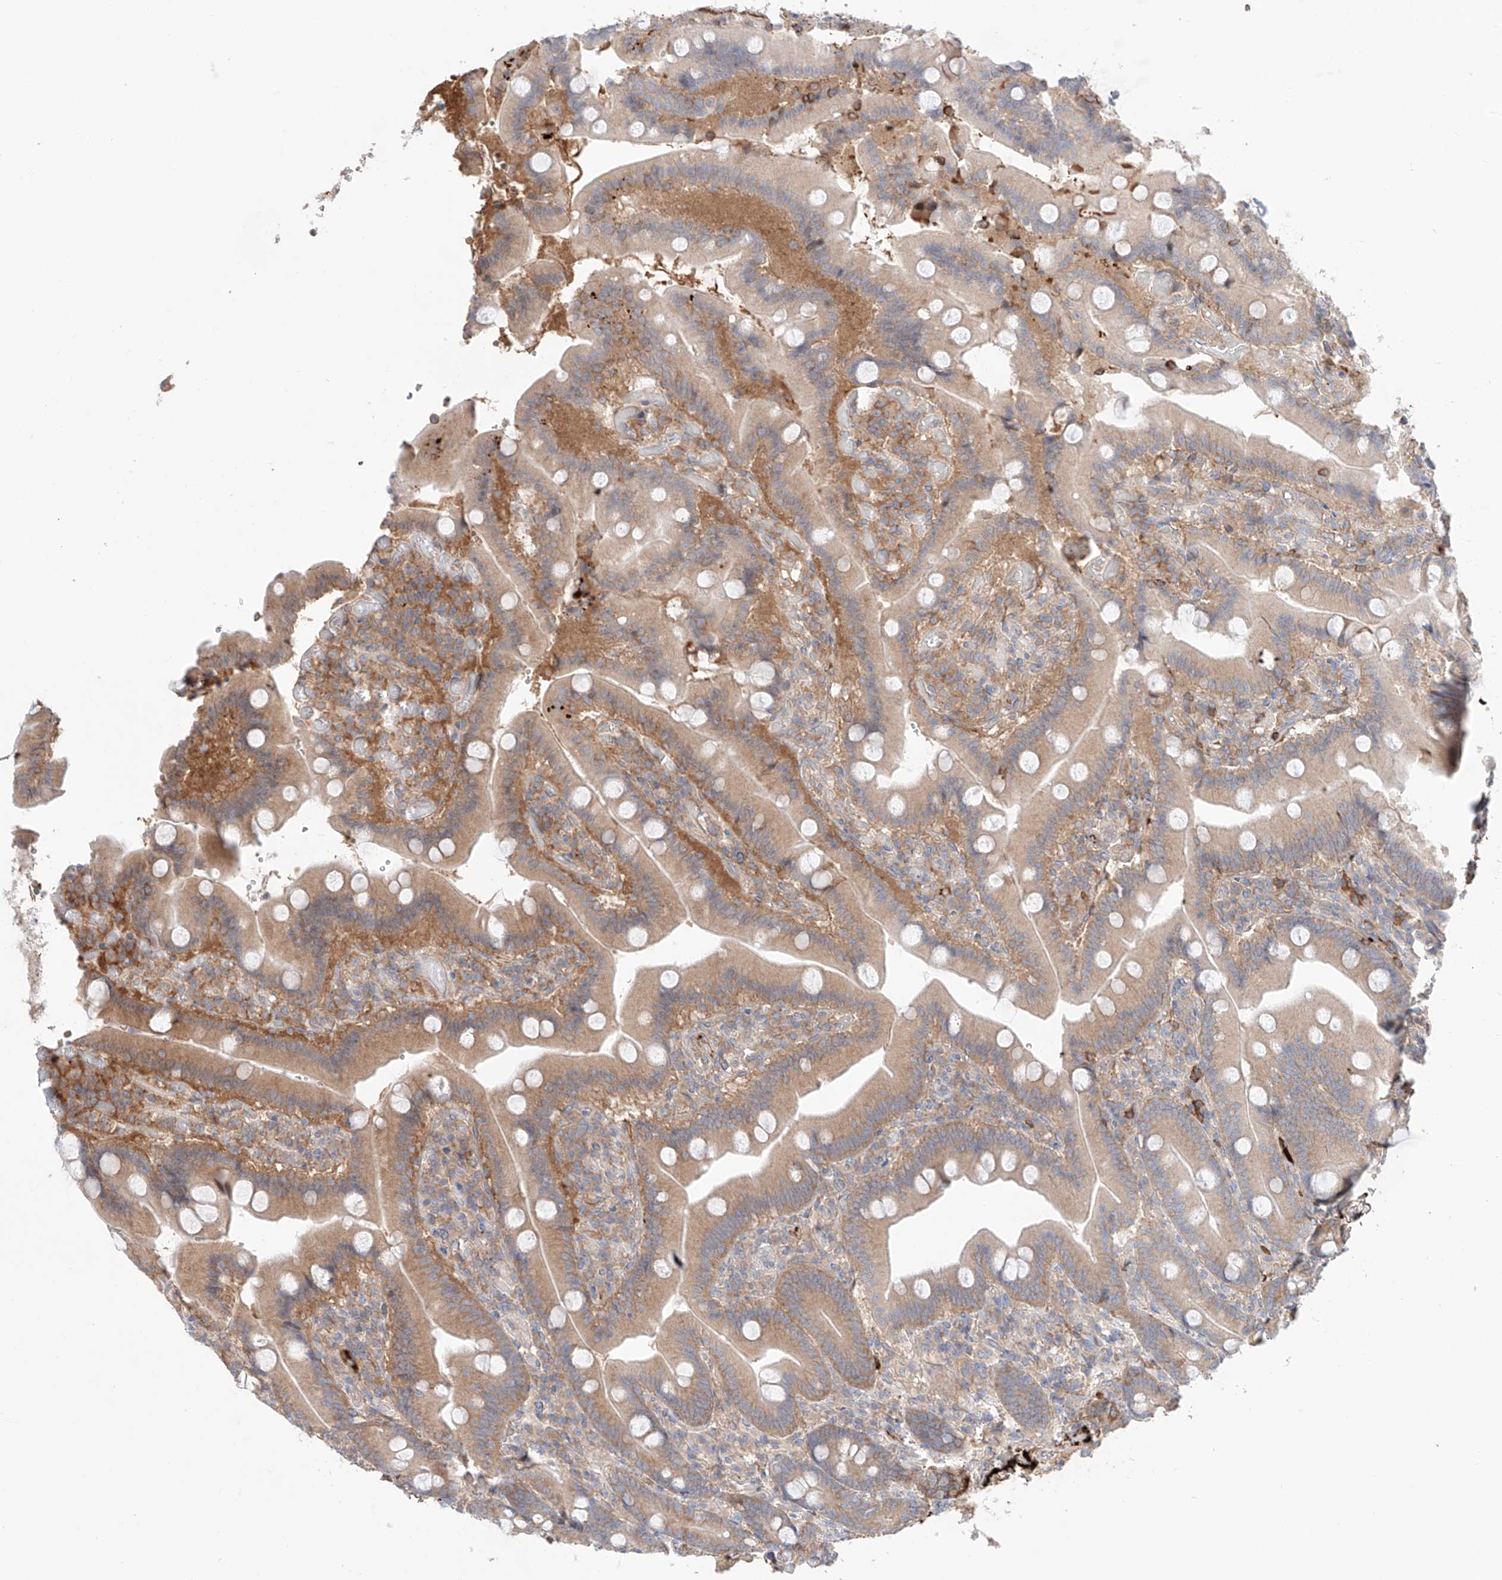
{"staining": {"intensity": "weak", "quantity": ">75%", "location": "cytoplasmic/membranous"}, "tissue": "duodenum", "cell_type": "Glandular cells", "image_type": "normal", "snomed": [{"axis": "morphology", "description": "Normal tissue, NOS"}, {"axis": "topography", "description": "Duodenum"}], "caption": "A low amount of weak cytoplasmic/membranous staining is appreciated in approximately >75% of glandular cells in normal duodenum. The staining was performed using DAB (3,3'-diaminobenzidine), with brown indicating positive protein expression. Nuclei are stained blue with hematoxylin.", "gene": "PGGT1B", "patient": {"sex": "female", "age": 62}}